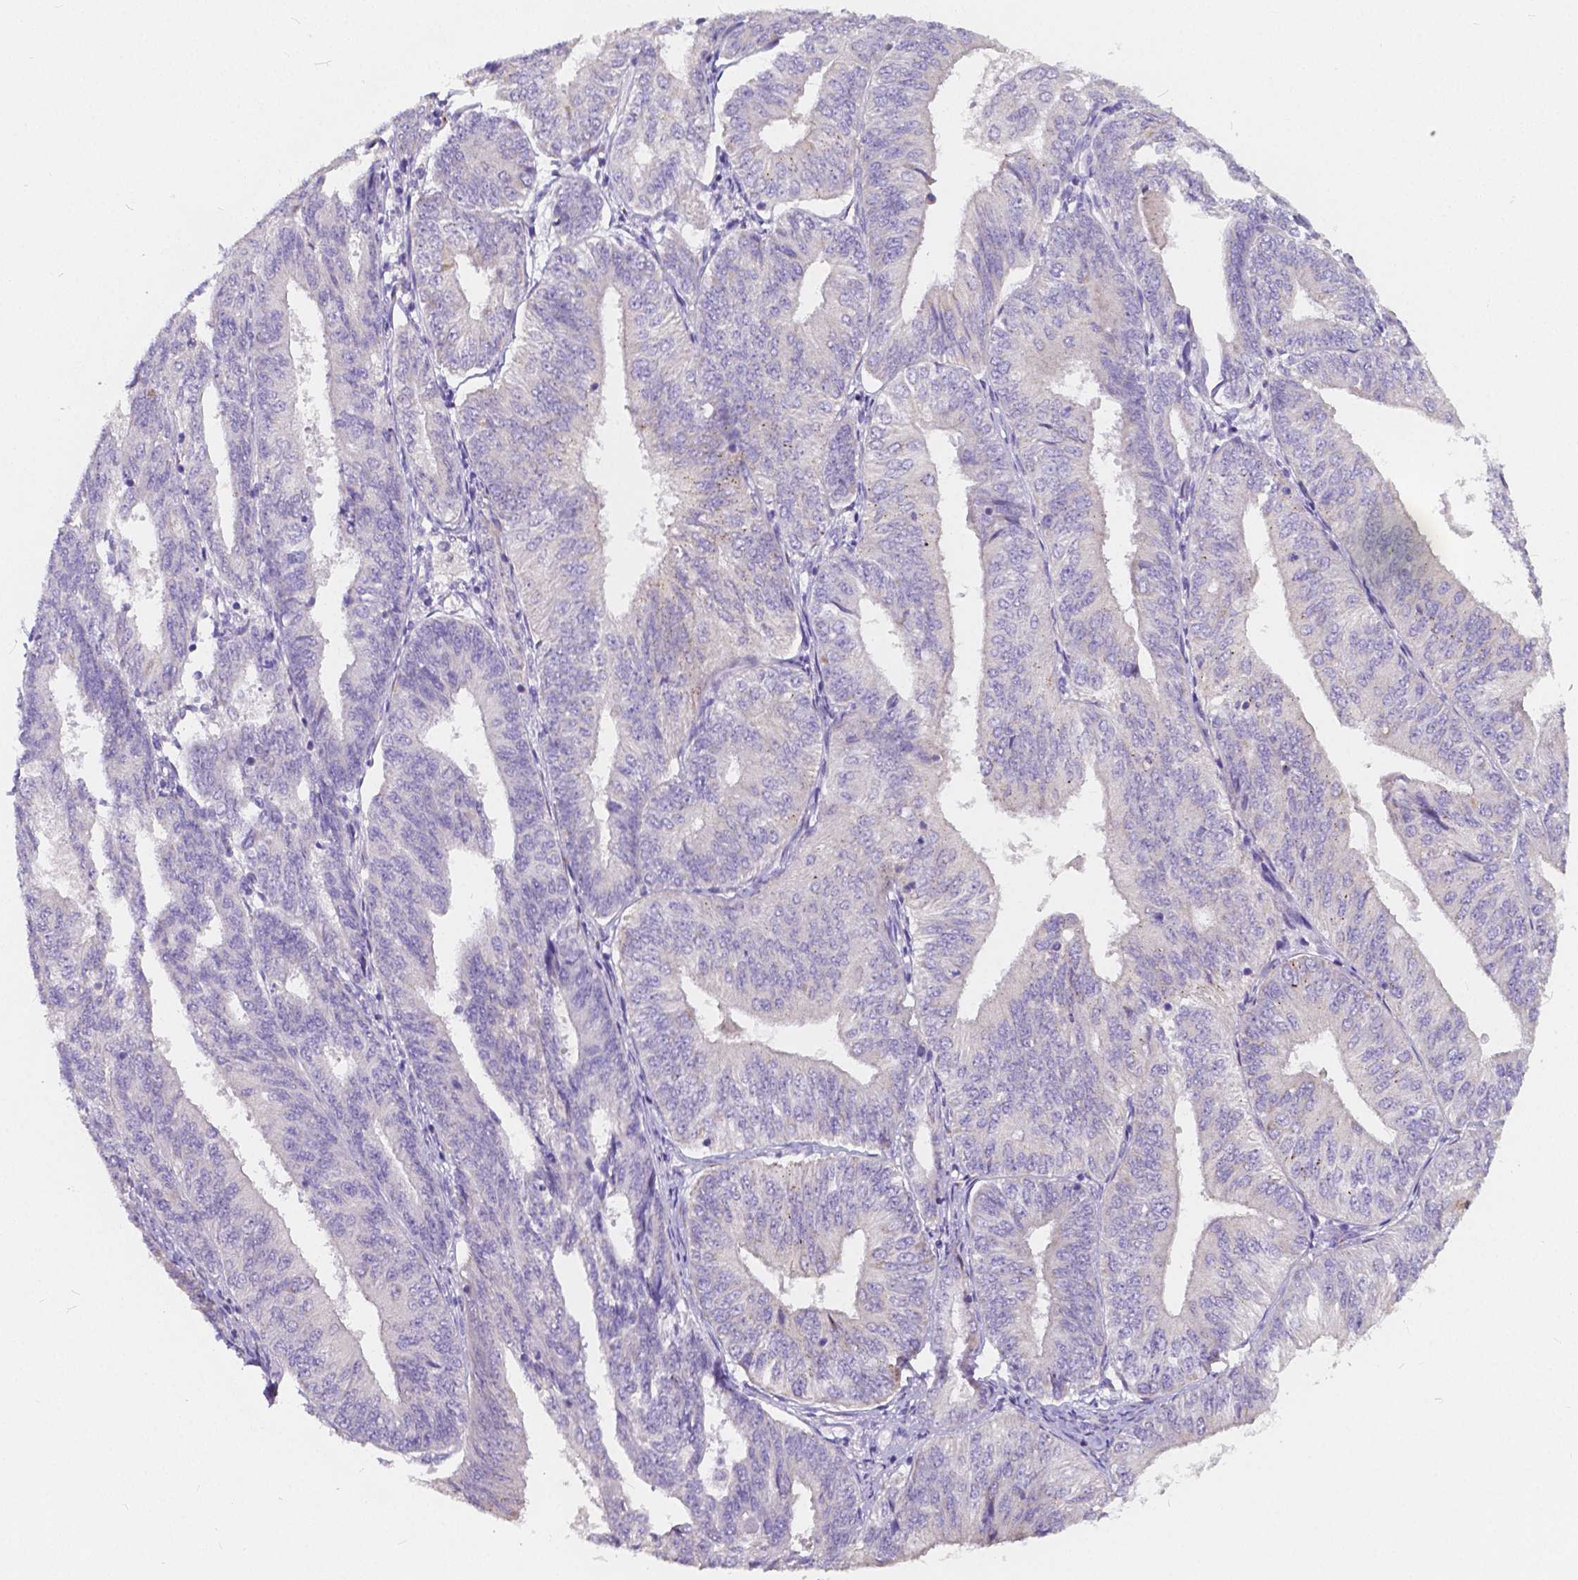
{"staining": {"intensity": "negative", "quantity": "none", "location": "none"}, "tissue": "endometrial cancer", "cell_type": "Tumor cells", "image_type": "cancer", "snomed": [{"axis": "morphology", "description": "Adenocarcinoma, NOS"}, {"axis": "topography", "description": "Endometrium"}], "caption": "High power microscopy micrograph of an IHC image of endometrial cancer, revealing no significant positivity in tumor cells.", "gene": "RNF186", "patient": {"sex": "female", "age": 58}}